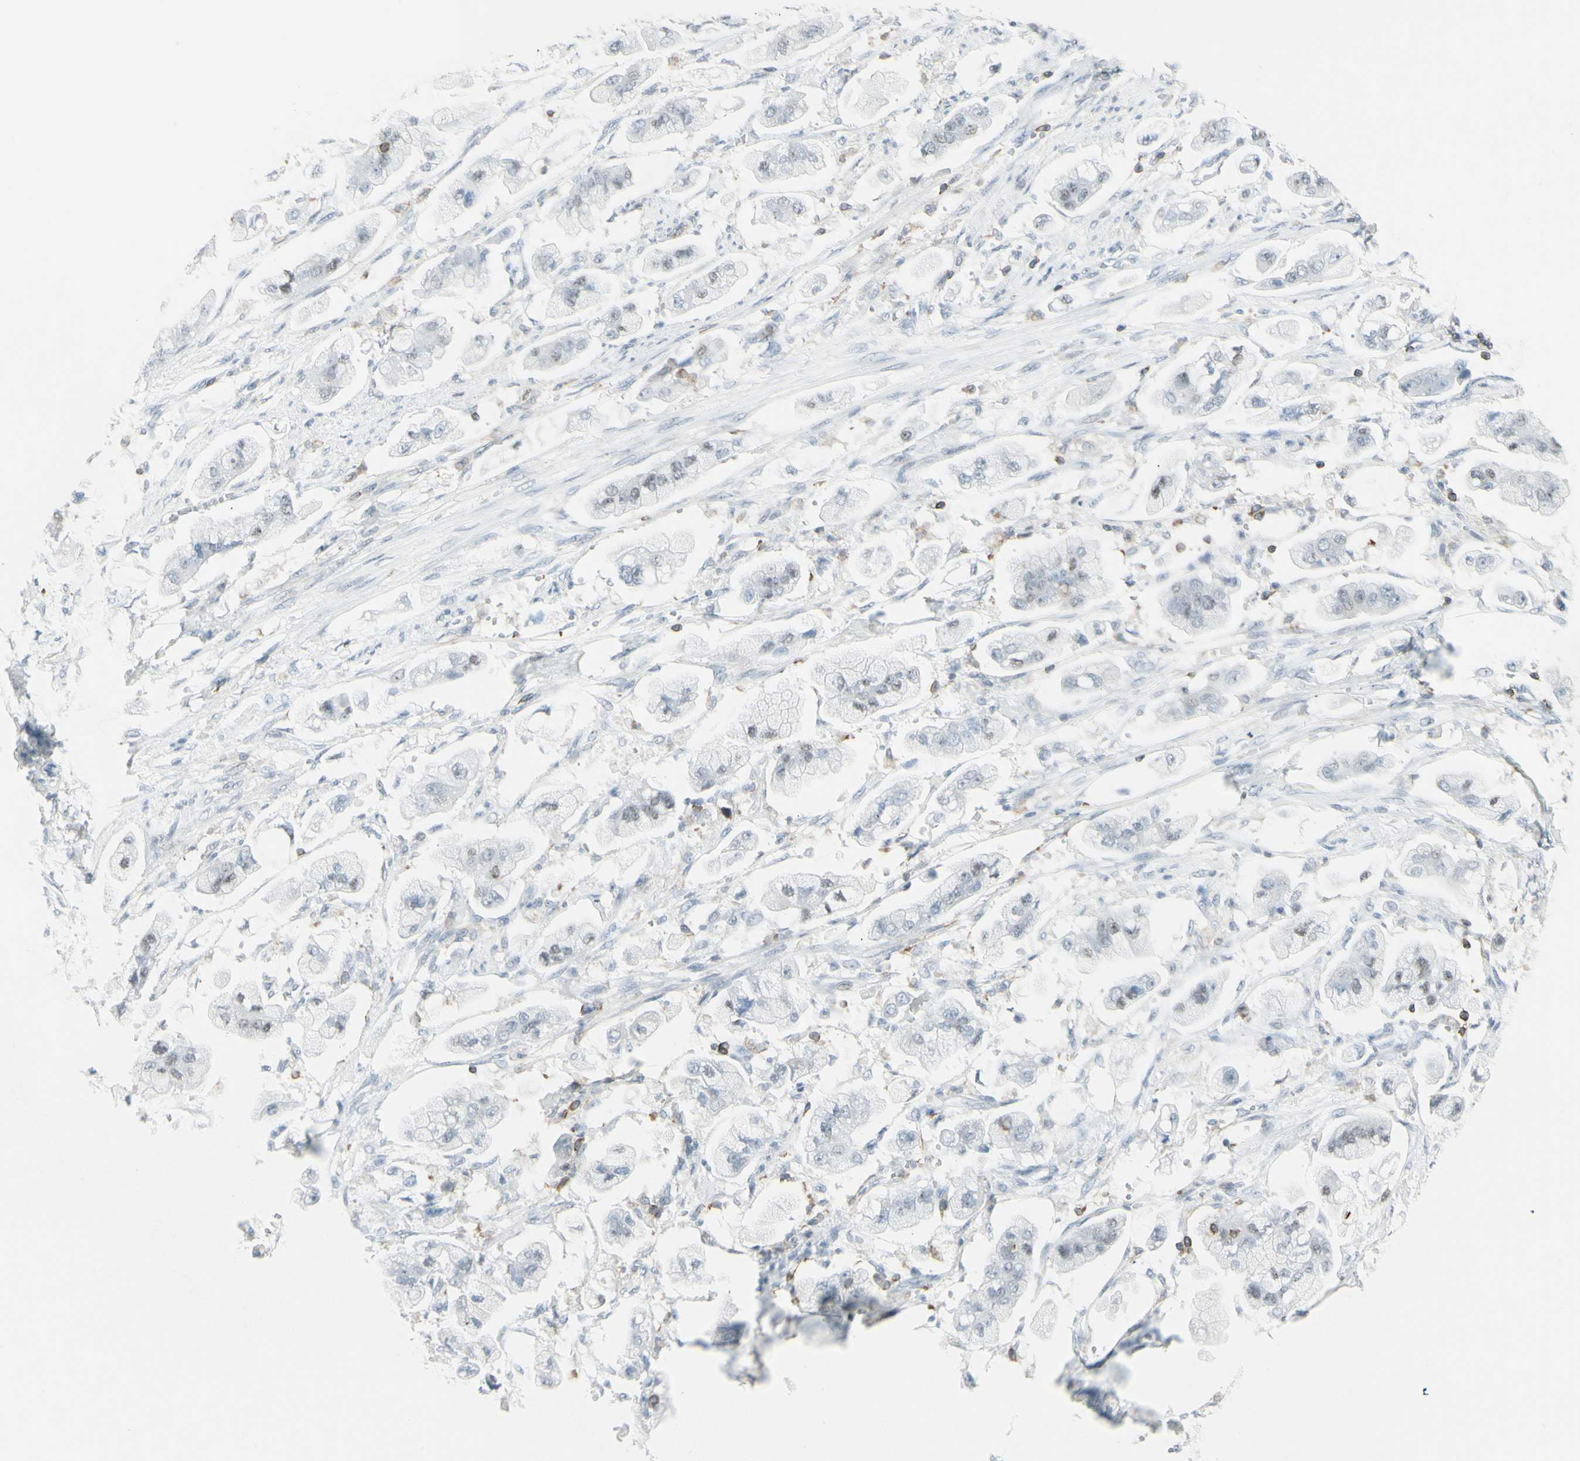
{"staining": {"intensity": "negative", "quantity": "none", "location": "none"}, "tissue": "stomach cancer", "cell_type": "Tumor cells", "image_type": "cancer", "snomed": [{"axis": "morphology", "description": "Adenocarcinoma, NOS"}, {"axis": "topography", "description": "Stomach"}], "caption": "Tumor cells are negative for brown protein staining in stomach cancer.", "gene": "NRG1", "patient": {"sex": "male", "age": 62}}